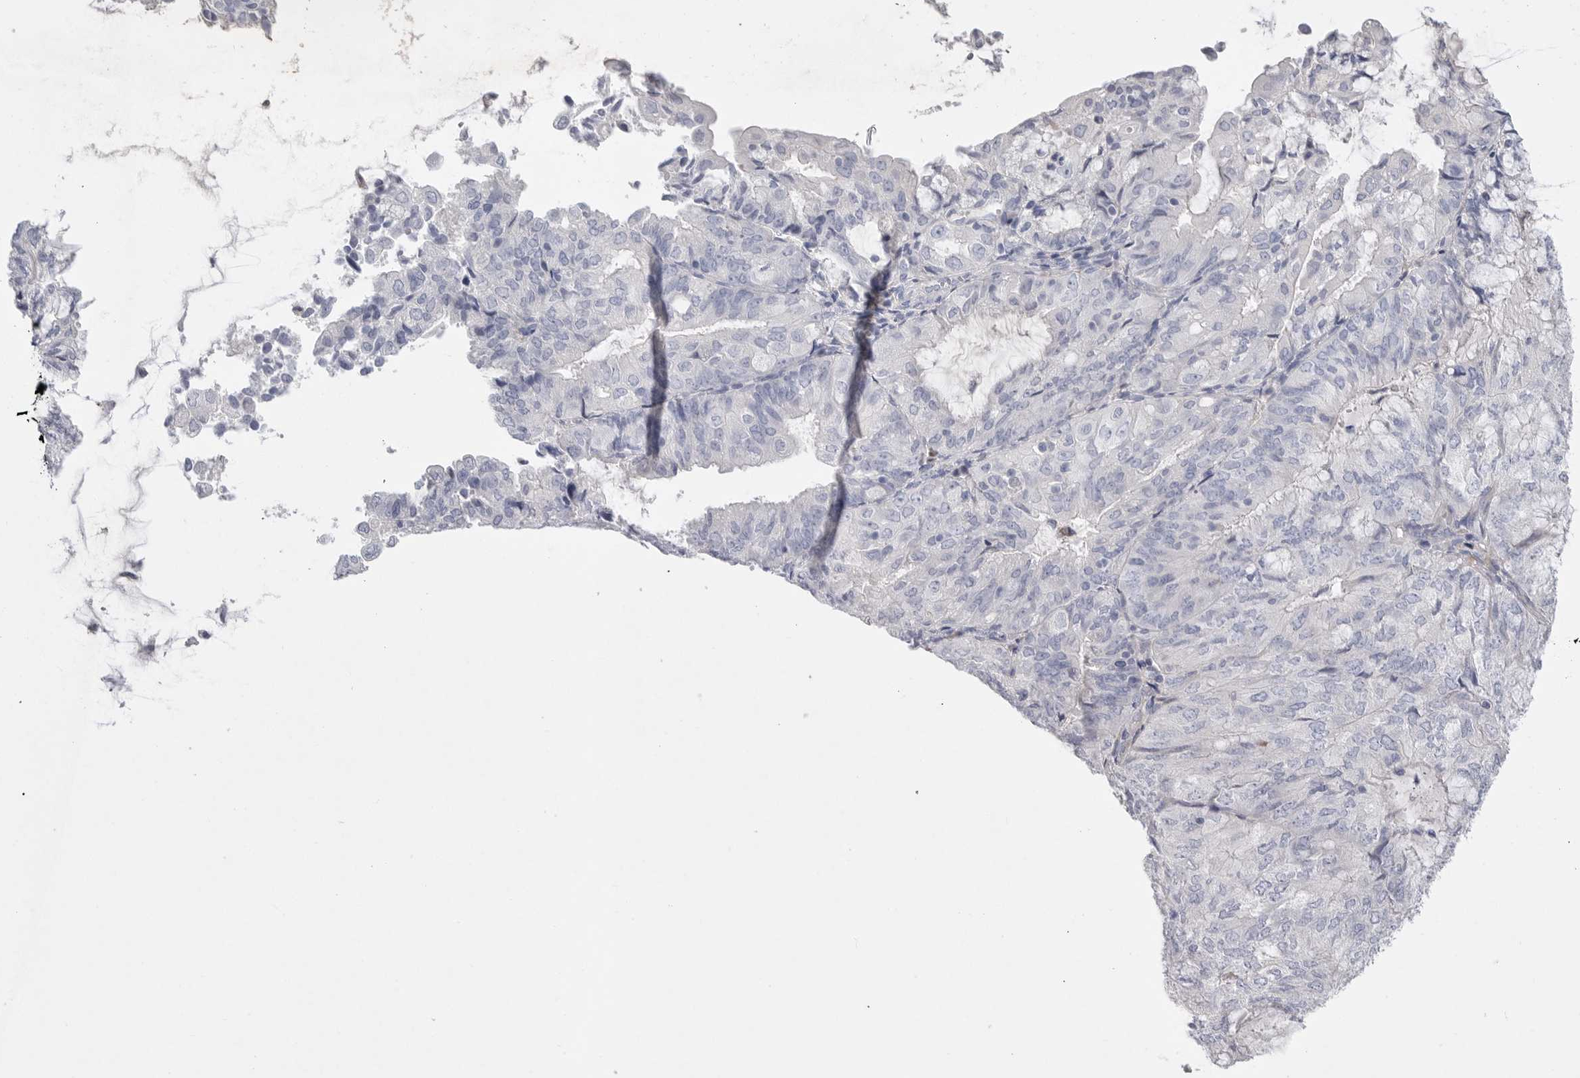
{"staining": {"intensity": "negative", "quantity": "none", "location": "none"}, "tissue": "endometrial cancer", "cell_type": "Tumor cells", "image_type": "cancer", "snomed": [{"axis": "morphology", "description": "Adenocarcinoma, NOS"}, {"axis": "topography", "description": "Endometrium"}], "caption": "An IHC photomicrograph of endometrial cancer is shown. There is no staining in tumor cells of endometrial cancer.", "gene": "CAMK2B", "patient": {"sex": "female", "age": 81}}